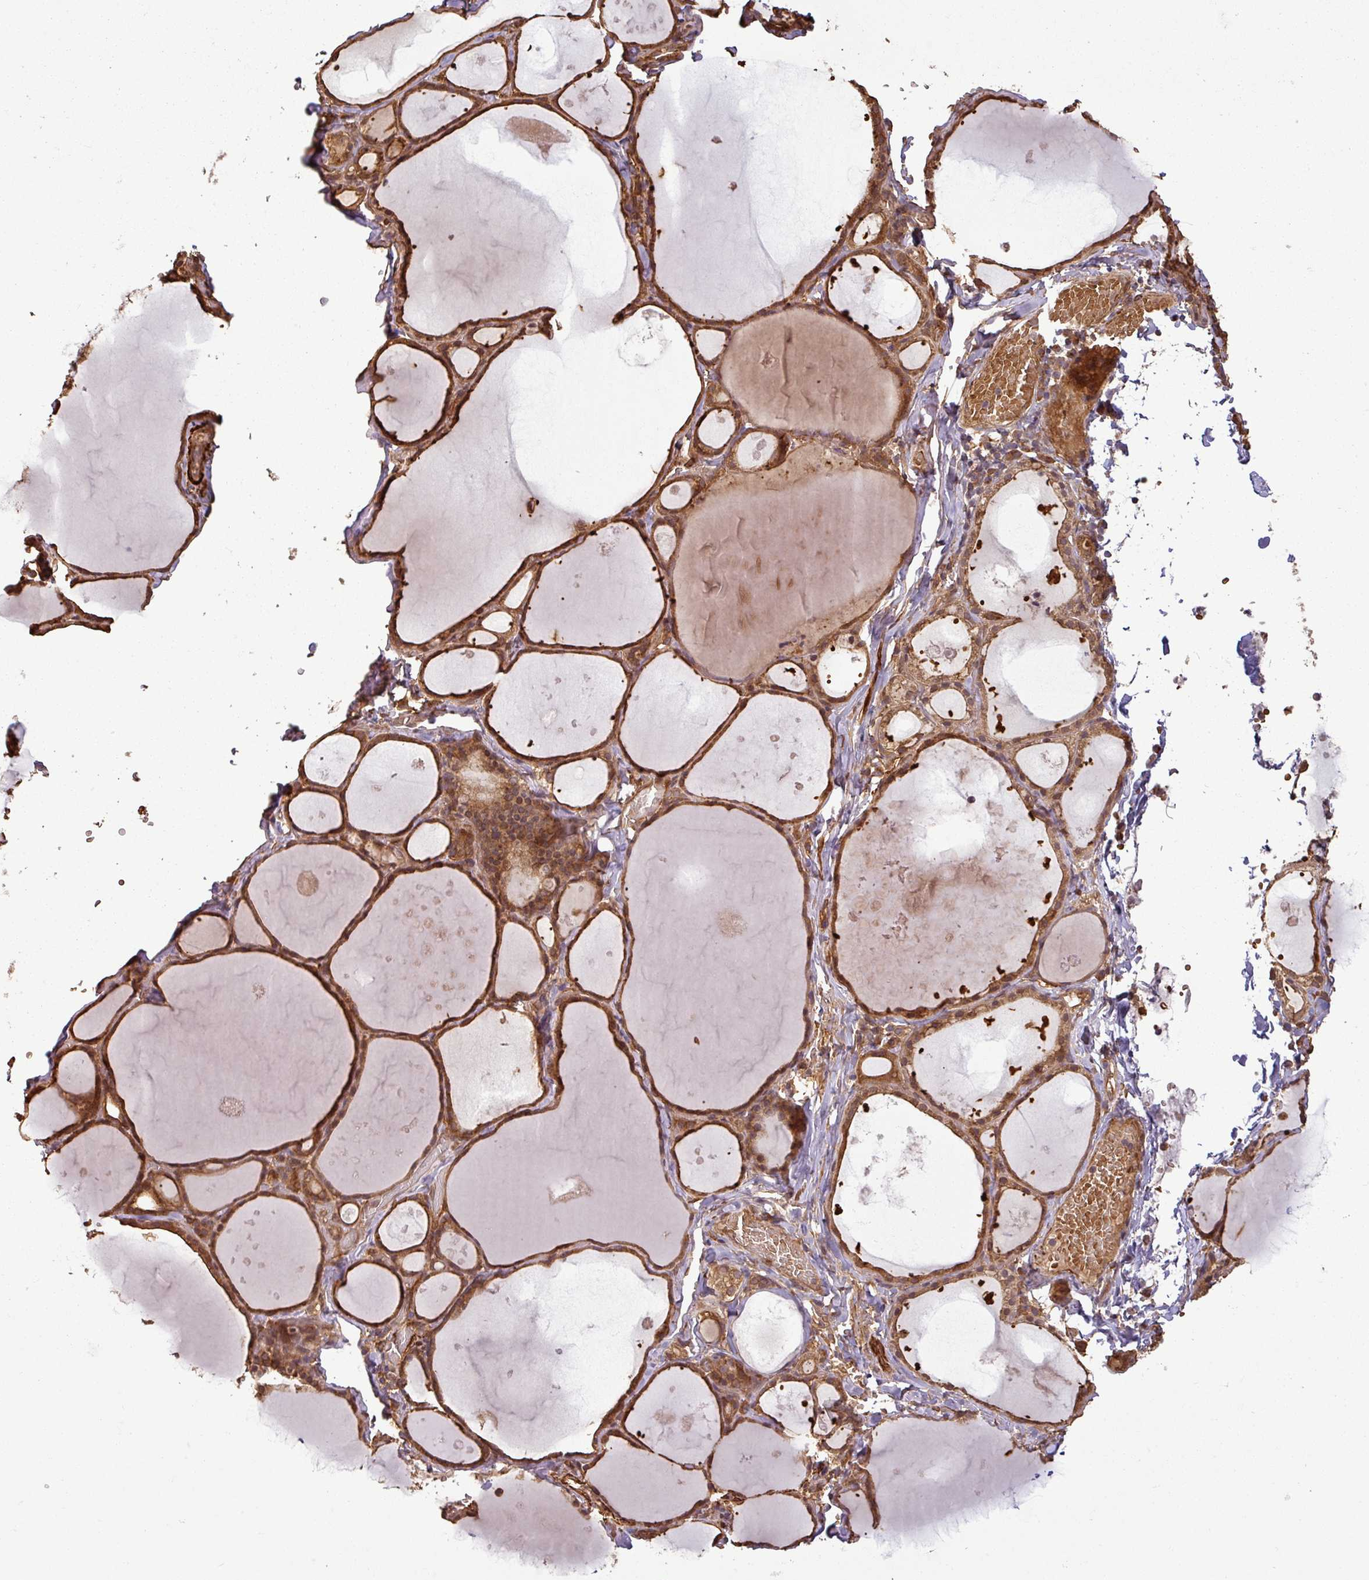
{"staining": {"intensity": "moderate", "quantity": ">75%", "location": "cytoplasmic/membranous"}, "tissue": "thyroid gland", "cell_type": "Glandular cells", "image_type": "normal", "snomed": [{"axis": "morphology", "description": "Normal tissue, NOS"}, {"axis": "topography", "description": "Thyroid gland"}], "caption": "Protein expression by immunohistochemistry (IHC) displays moderate cytoplasmic/membranous expression in about >75% of glandular cells in normal thyroid gland.", "gene": "MAP3K6", "patient": {"sex": "male", "age": 56}}